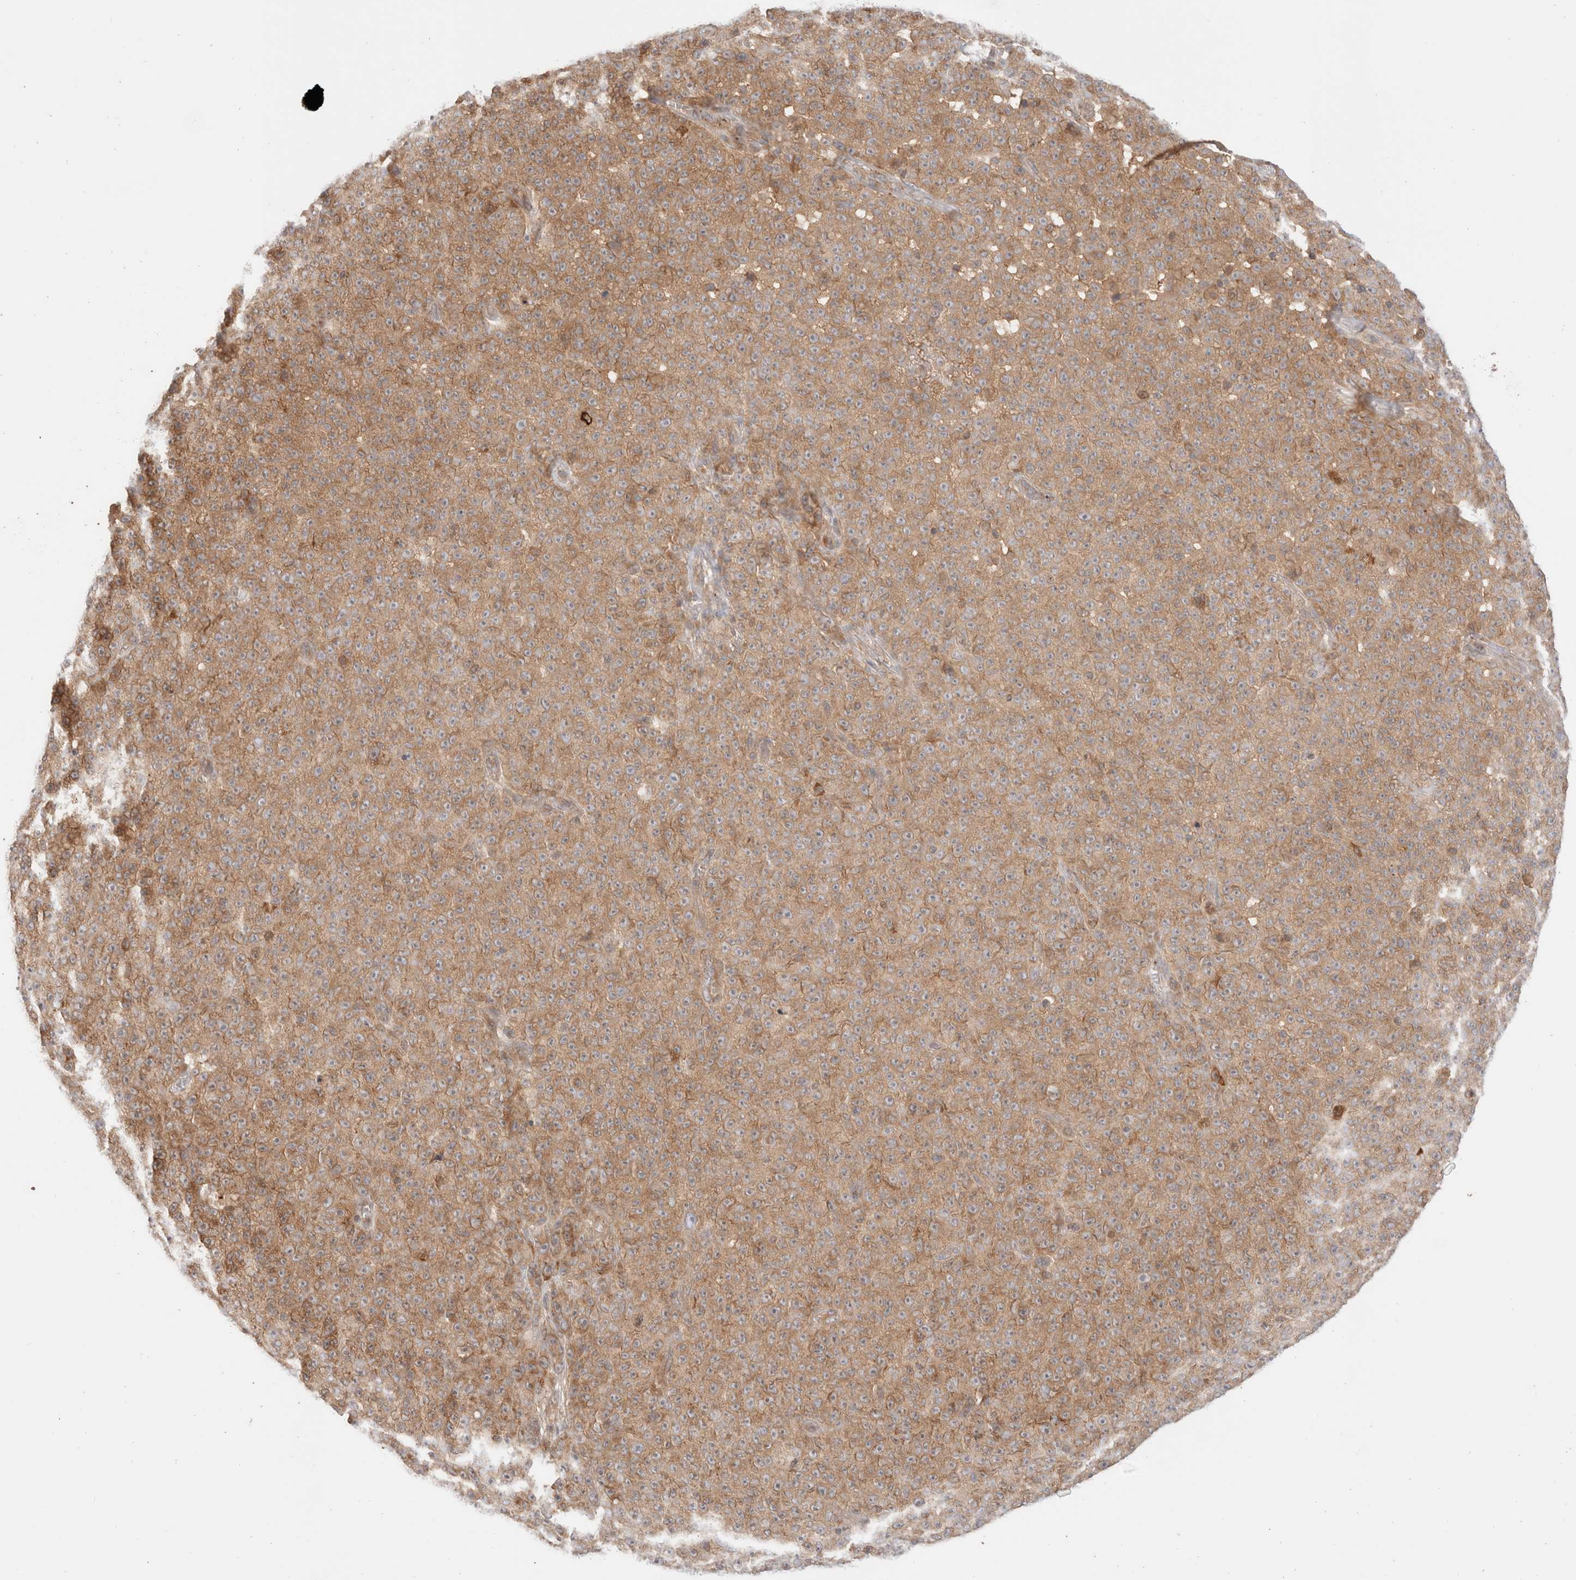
{"staining": {"intensity": "moderate", "quantity": ">75%", "location": "cytoplasmic/membranous"}, "tissue": "melanoma", "cell_type": "Tumor cells", "image_type": "cancer", "snomed": [{"axis": "morphology", "description": "Malignant melanoma, NOS"}, {"axis": "topography", "description": "Skin"}], "caption": "A brown stain highlights moderate cytoplasmic/membranous expression of a protein in human malignant melanoma tumor cells.", "gene": "XKR4", "patient": {"sex": "female", "age": 82}}